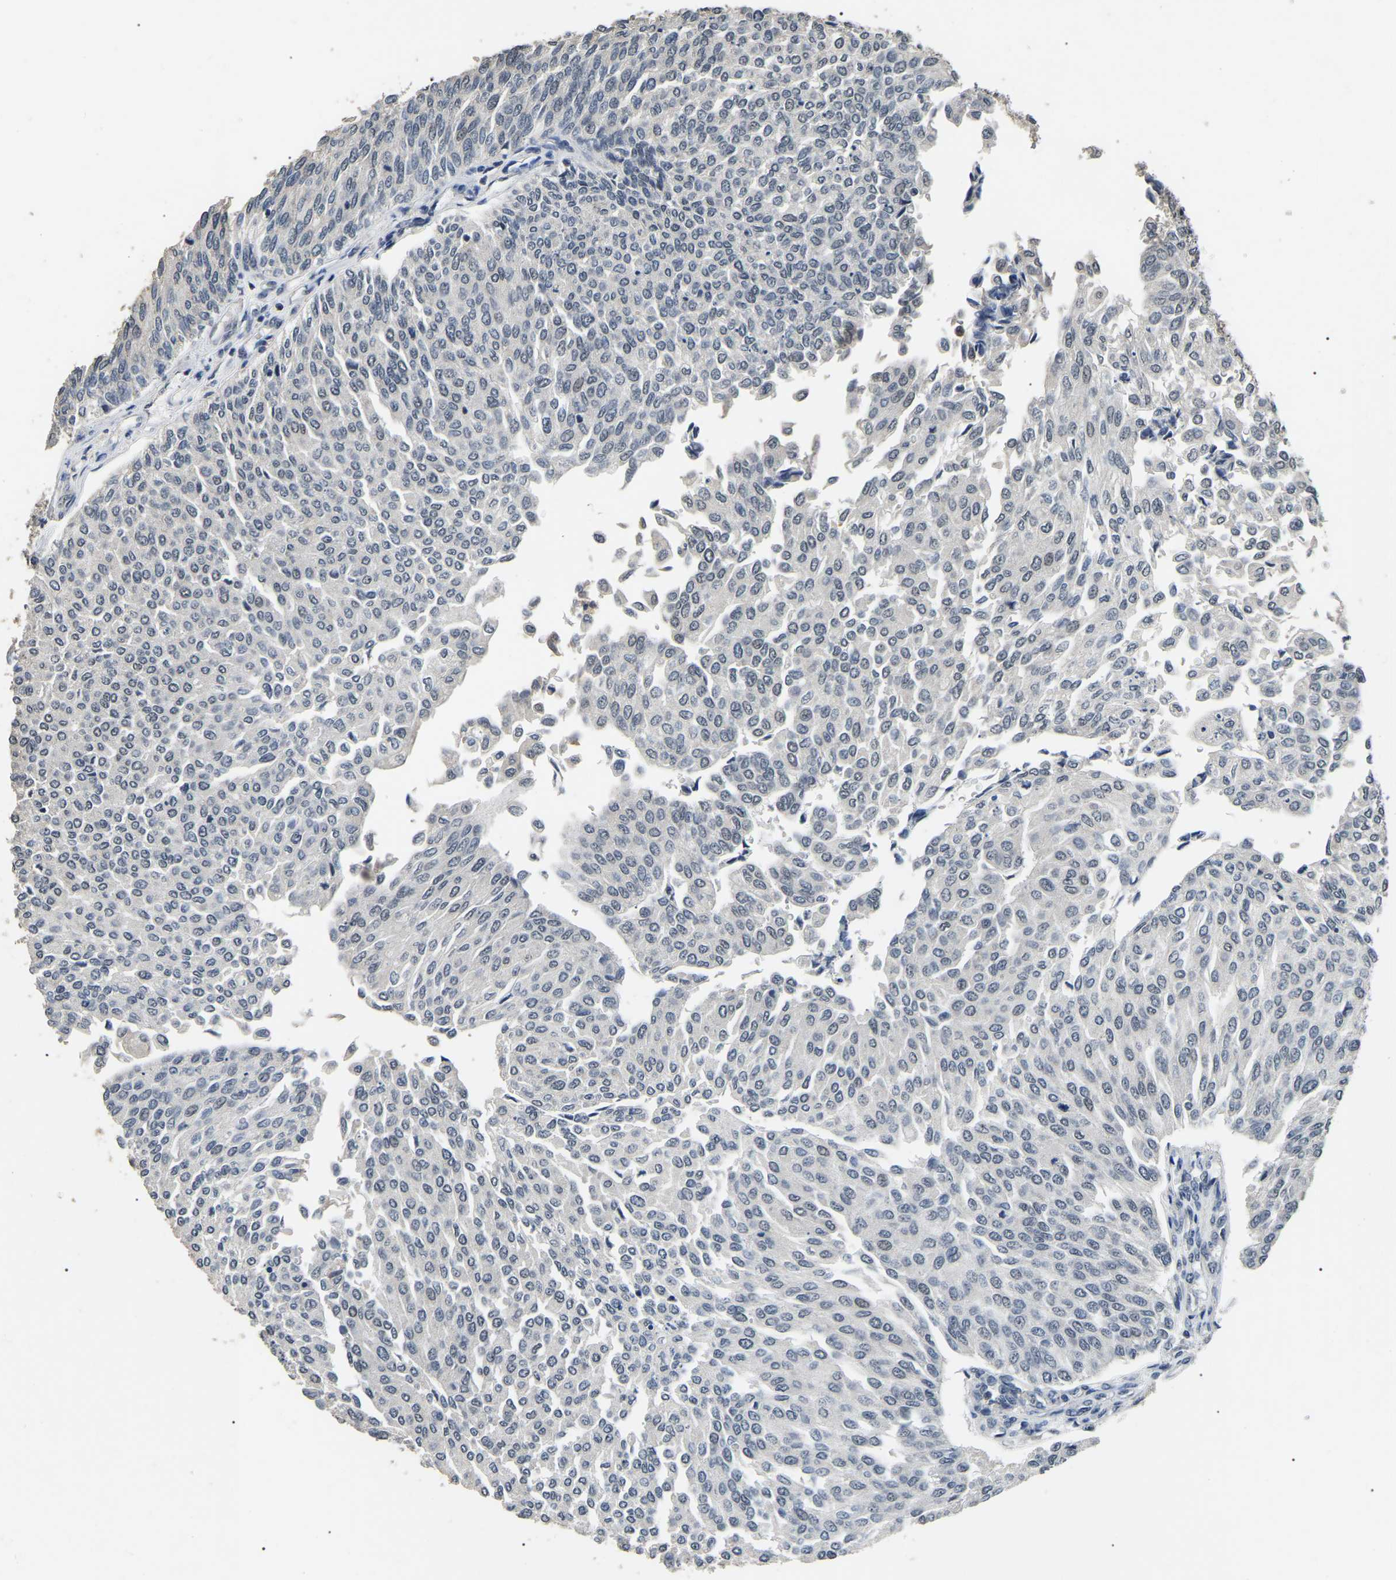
{"staining": {"intensity": "negative", "quantity": "none", "location": "none"}, "tissue": "urothelial cancer", "cell_type": "Tumor cells", "image_type": "cancer", "snomed": [{"axis": "morphology", "description": "Urothelial carcinoma, Low grade"}, {"axis": "topography", "description": "Urinary bladder"}], "caption": "An image of human low-grade urothelial carcinoma is negative for staining in tumor cells. (DAB (3,3'-diaminobenzidine) IHC visualized using brightfield microscopy, high magnification).", "gene": "PPM1E", "patient": {"sex": "female", "age": 79}}